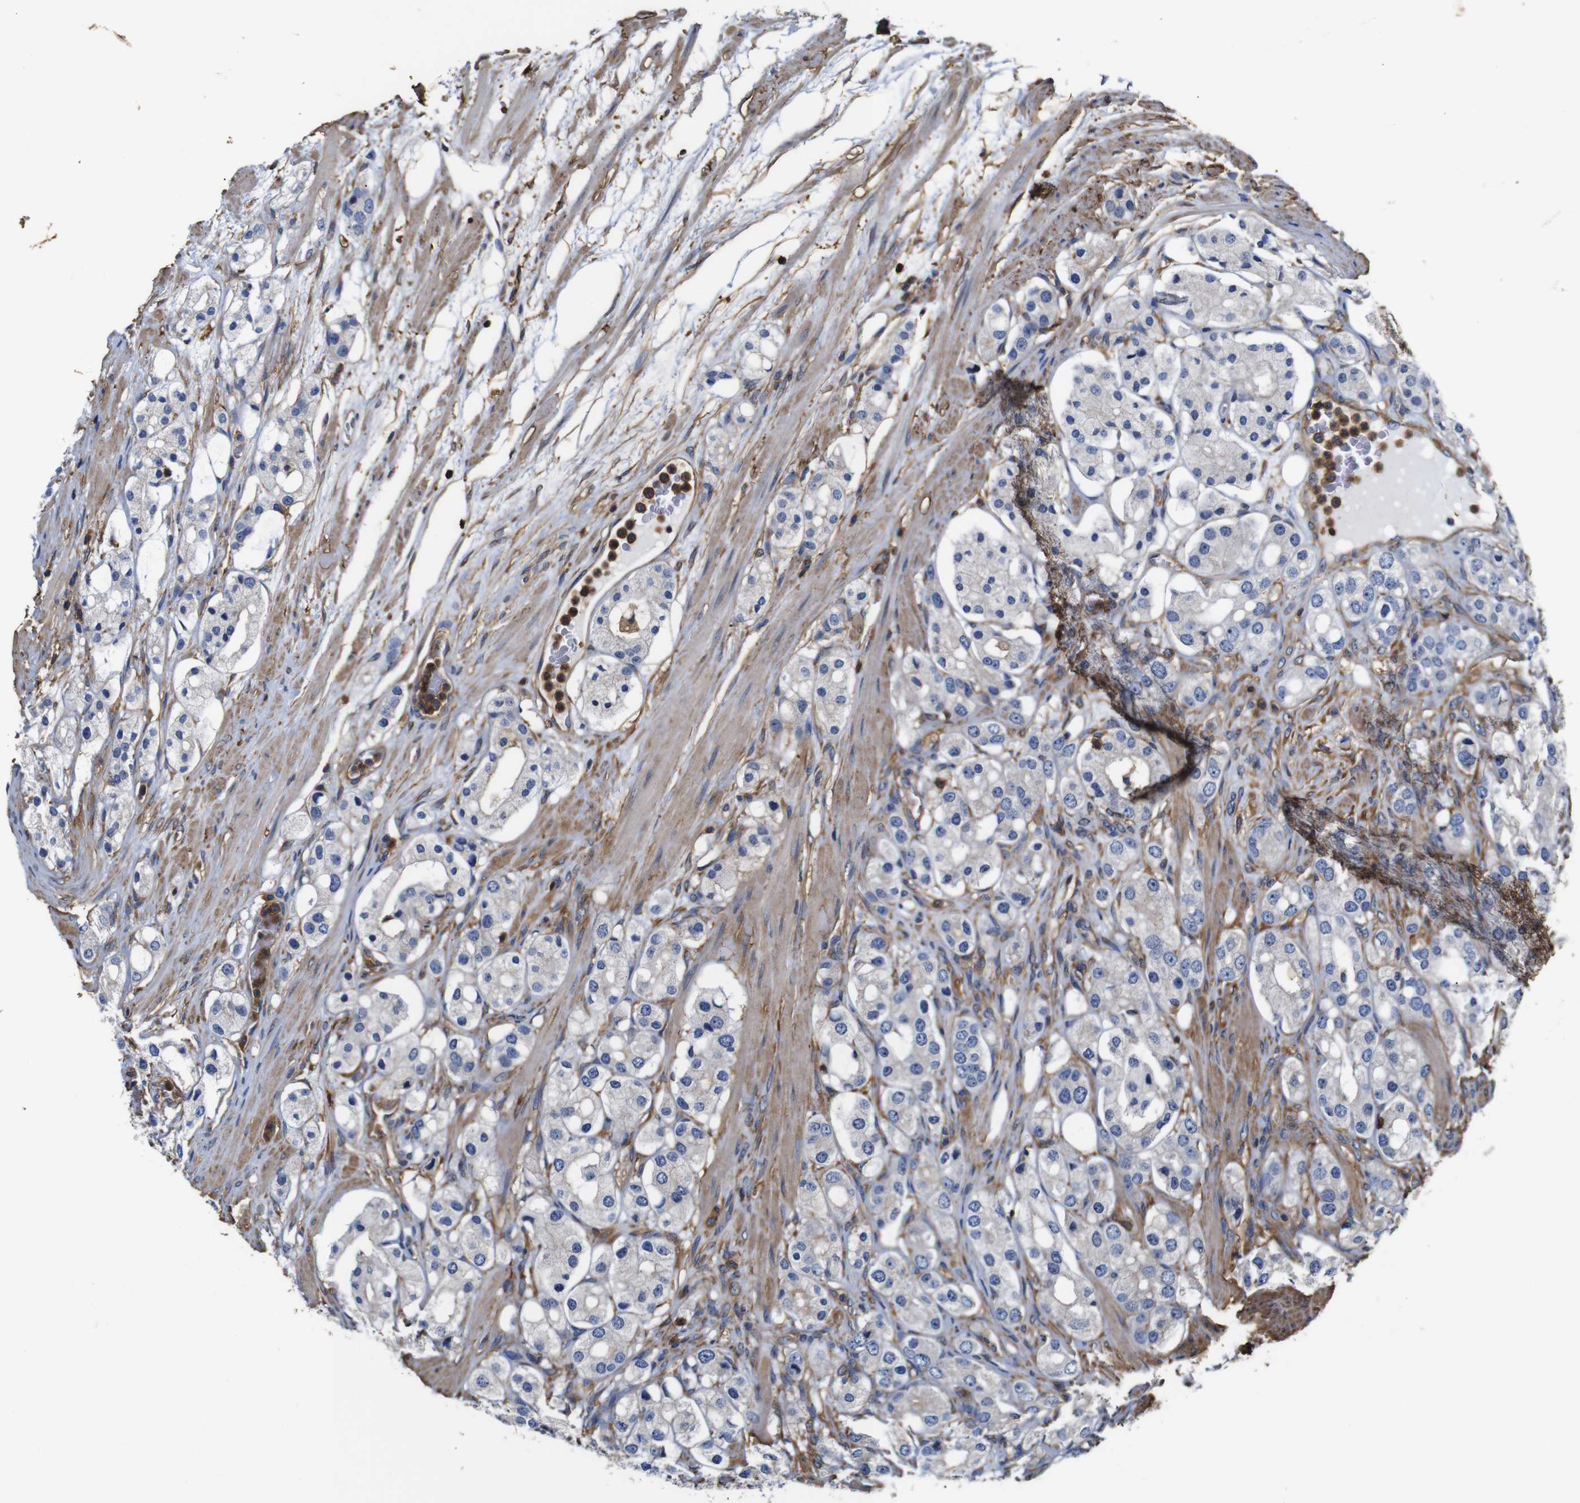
{"staining": {"intensity": "negative", "quantity": "none", "location": "none"}, "tissue": "prostate cancer", "cell_type": "Tumor cells", "image_type": "cancer", "snomed": [{"axis": "morphology", "description": "Adenocarcinoma, High grade"}, {"axis": "topography", "description": "Prostate"}], "caption": "Prostate adenocarcinoma (high-grade) was stained to show a protein in brown. There is no significant positivity in tumor cells.", "gene": "PI4KA", "patient": {"sex": "male", "age": 65}}